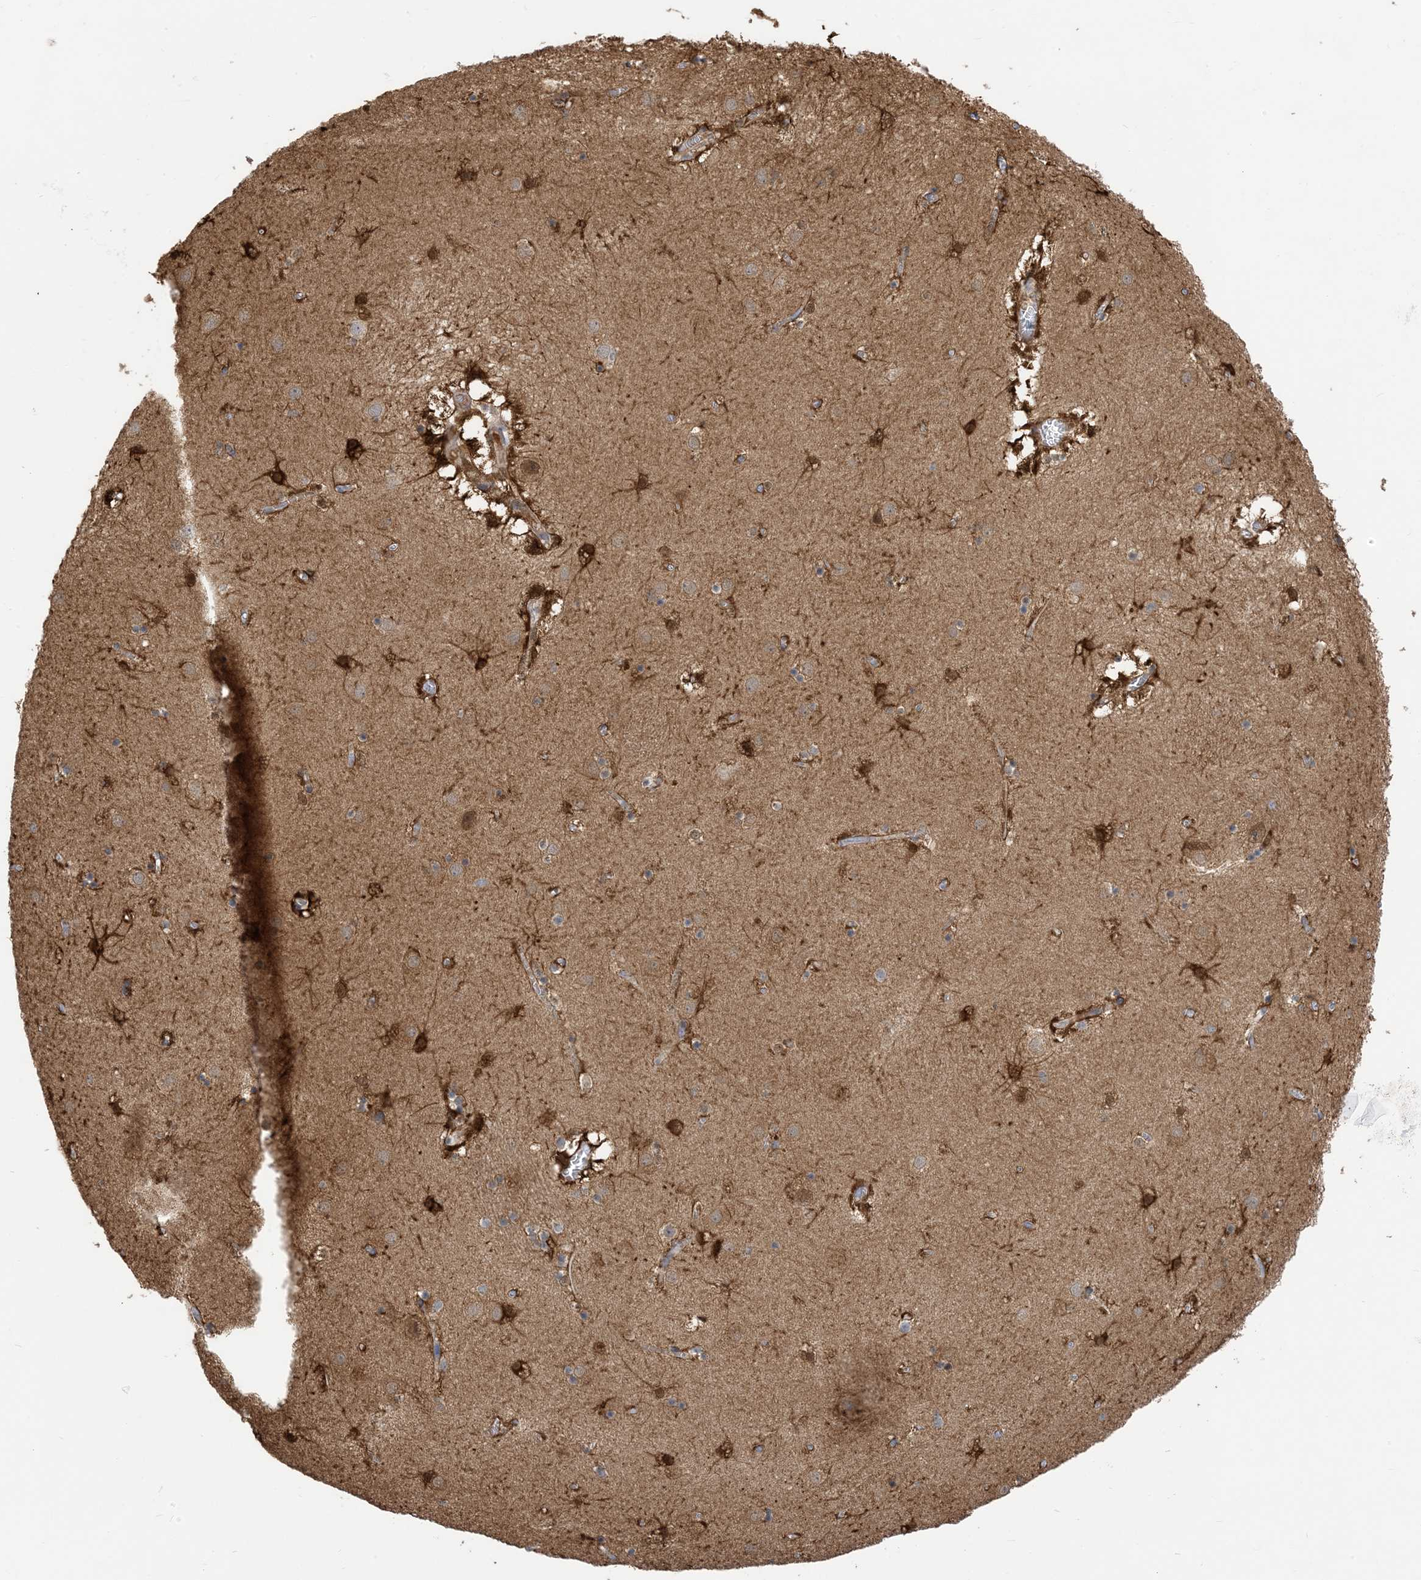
{"staining": {"intensity": "moderate", "quantity": "<25%", "location": "cytoplasmic/membranous"}, "tissue": "caudate", "cell_type": "Glial cells", "image_type": "normal", "snomed": [{"axis": "morphology", "description": "Normal tissue, NOS"}, {"axis": "topography", "description": "Lateral ventricle wall"}], "caption": "Glial cells display low levels of moderate cytoplasmic/membranous expression in approximately <25% of cells in benign human caudate. The protein is stained brown, and the nuclei are stained in blue (DAB (3,3'-diaminobenzidine) IHC with brightfield microscopy, high magnification).", "gene": "ZC3H12A", "patient": {"sex": "male", "age": 70}}